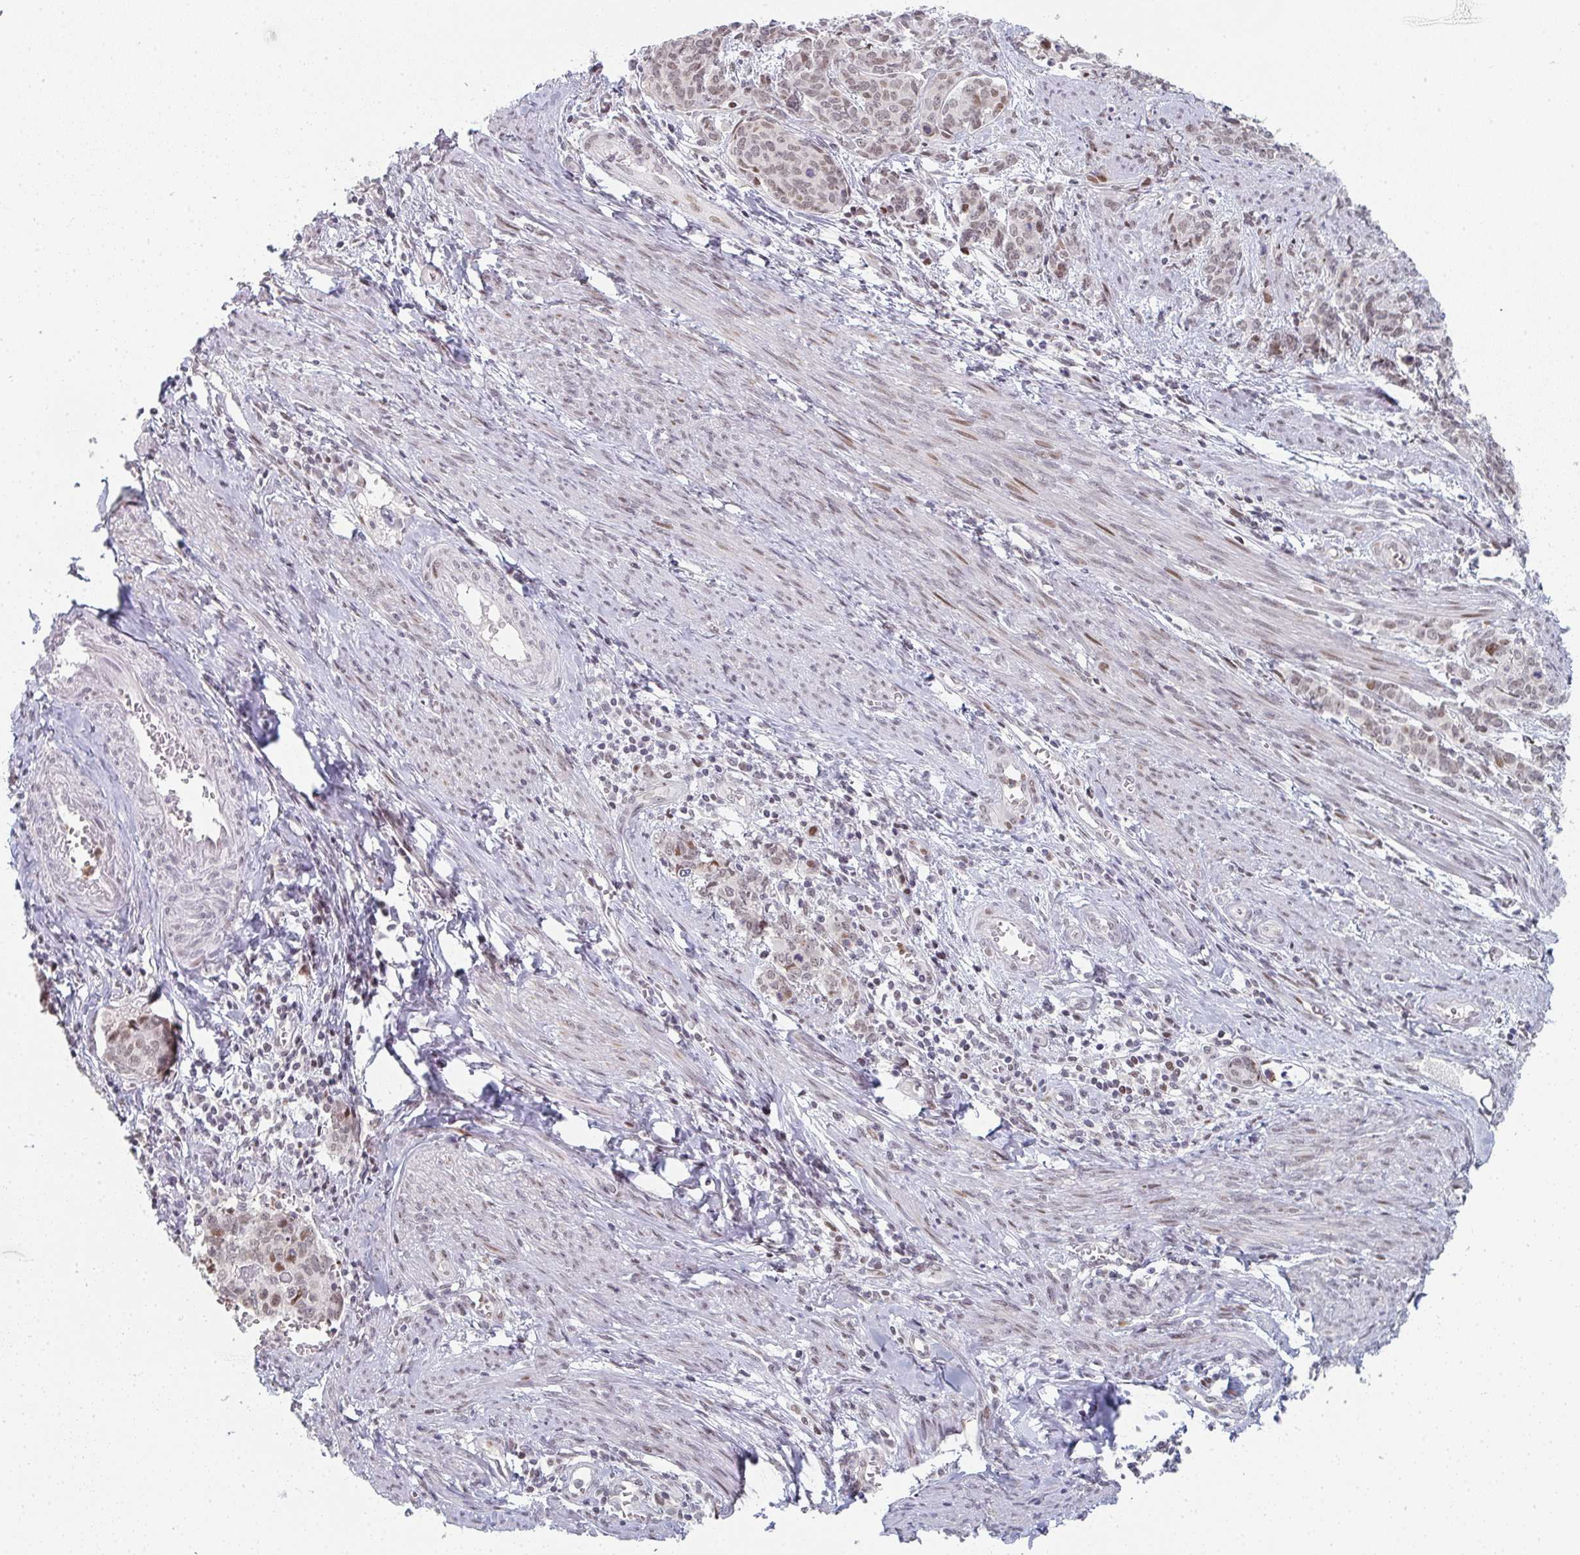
{"staining": {"intensity": "weak", "quantity": ">75%", "location": "nuclear"}, "tissue": "cervical cancer", "cell_type": "Tumor cells", "image_type": "cancer", "snomed": [{"axis": "morphology", "description": "Squamous cell carcinoma, NOS"}, {"axis": "topography", "description": "Cervix"}], "caption": "Immunohistochemistry image of human cervical squamous cell carcinoma stained for a protein (brown), which demonstrates low levels of weak nuclear positivity in about >75% of tumor cells.", "gene": "LIN54", "patient": {"sex": "female", "age": 60}}